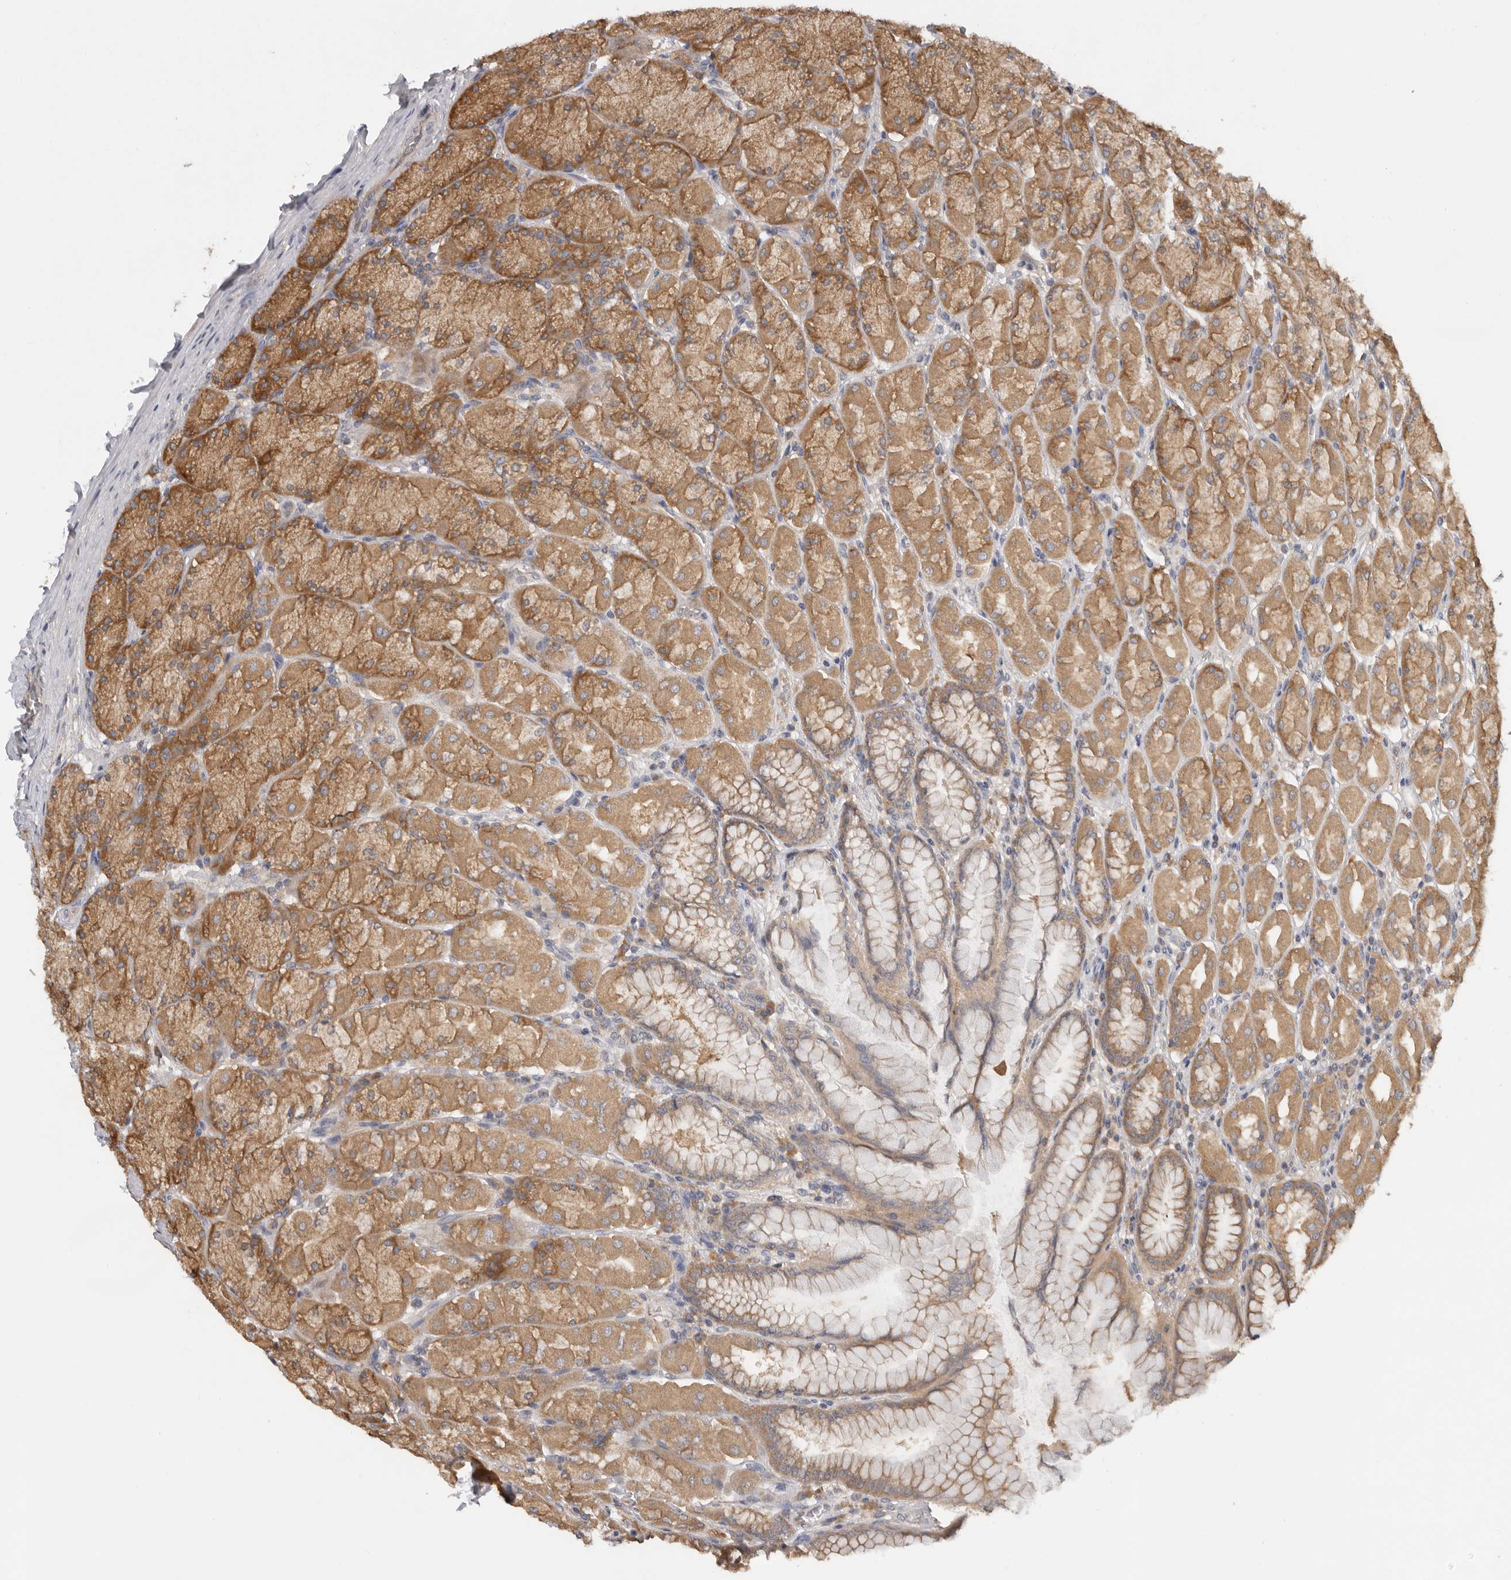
{"staining": {"intensity": "moderate", "quantity": ">75%", "location": "cytoplasmic/membranous"}, "tissue": "stomach", "cell_type": "Glandular cells", "image_type": "normal", "snomed": [{"axis": "morphology", "description": "Normal tissue, NOS"}, {"axis": "topography", "description": "Stomach, upper"}], "caption": "Protein expression analysis of unremarkable human stomach reveals moderate cytoplasmic/membranous expression in about >75% of glandular cells.", "gene": "PPP1R42", "patient": {"sex": "female", "age": 56}}